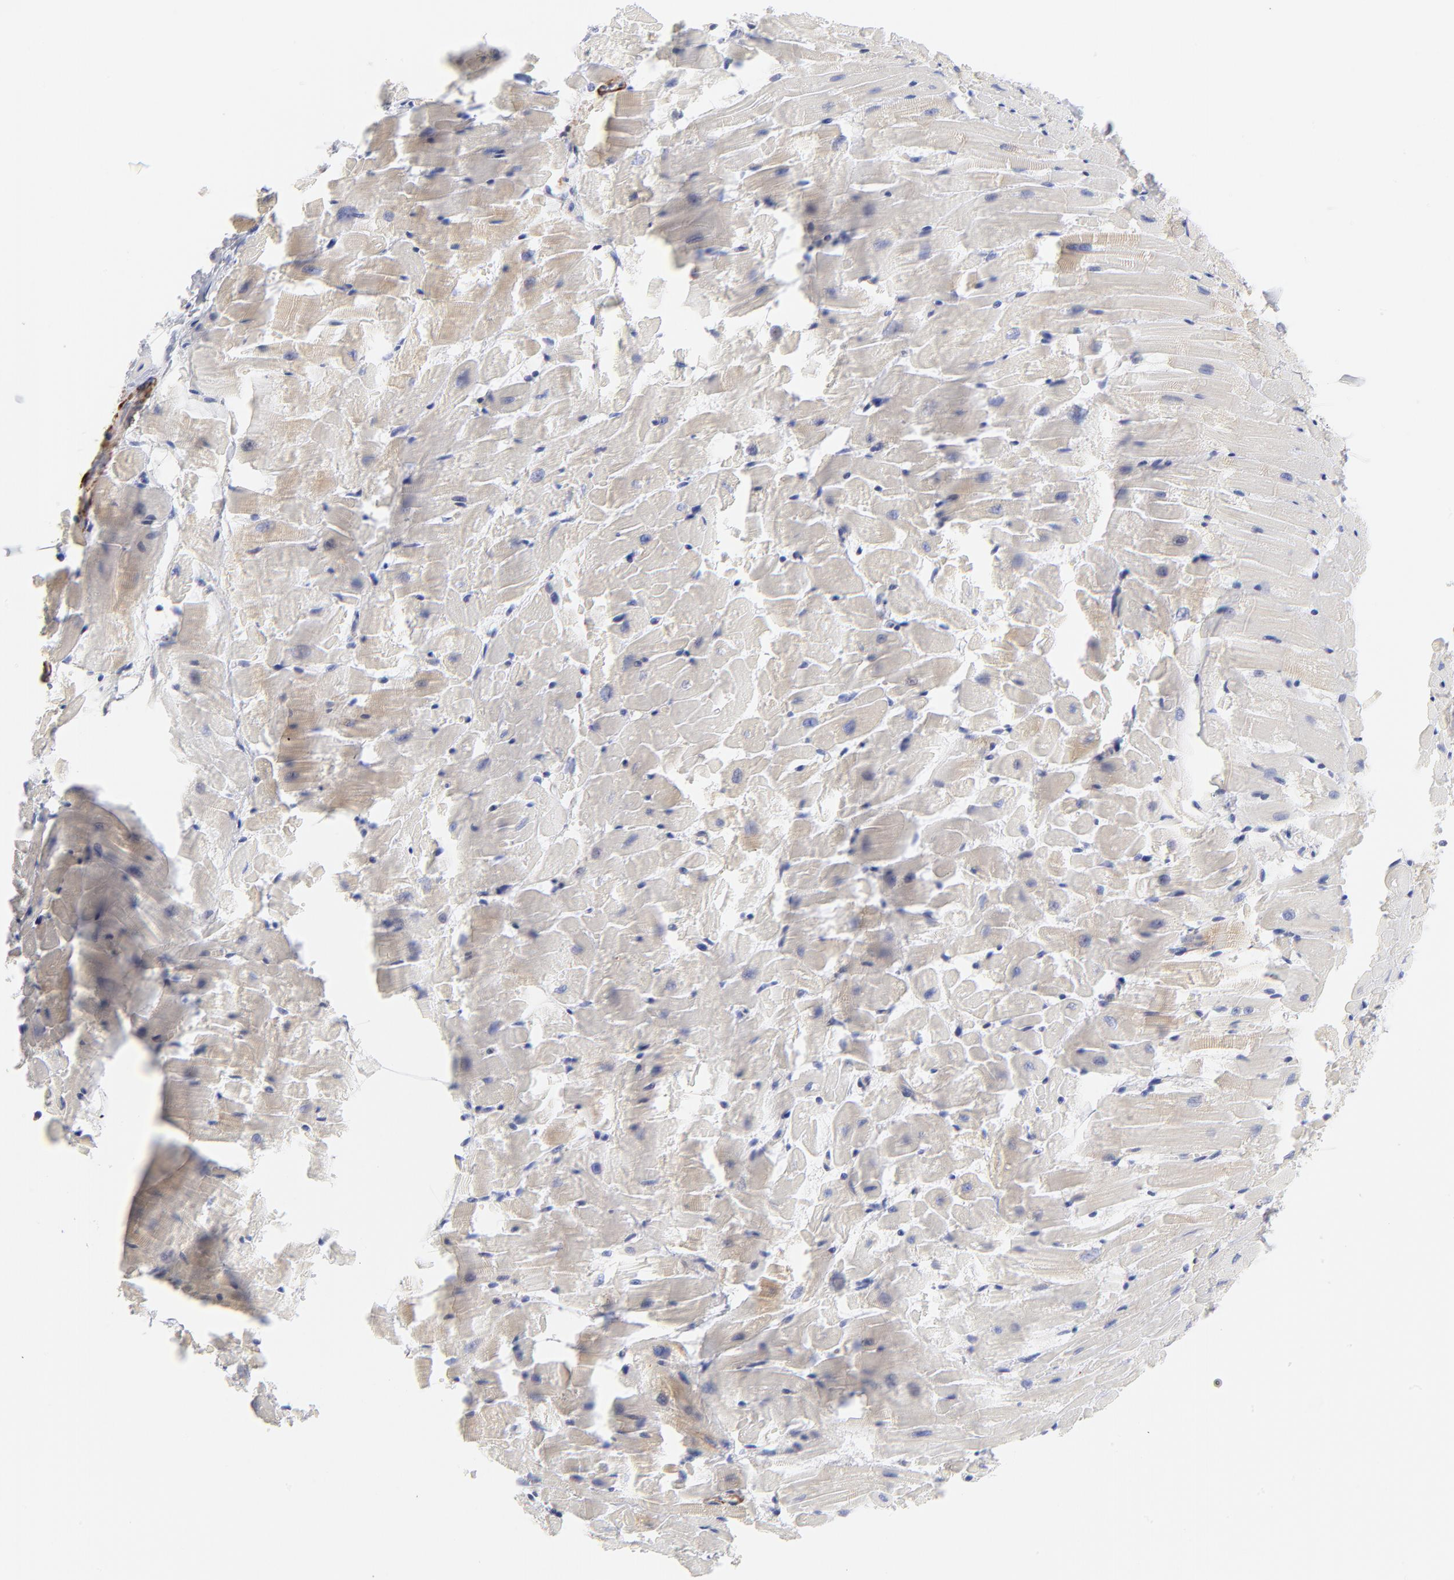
{"staining": {"intensity": "negative", "quantity": "none", "location": "none"}, "tissue": "heart muscle", "cell_type": "Cardiomyocytes", "image_type": "normal", "snomed": [{"axis": "morphology", "description": "Normal tissue, NOS"}, {"axis": "topography", "description": "Heart"}], "caption": "A high-resolution histopathology image shows immunohistochemistry staining of benign heart muscle, which demonstrates no significant expression in cardiomyocytes.", "gene": "ACTA2", "patient": {"sex": "female", "age": 19}}